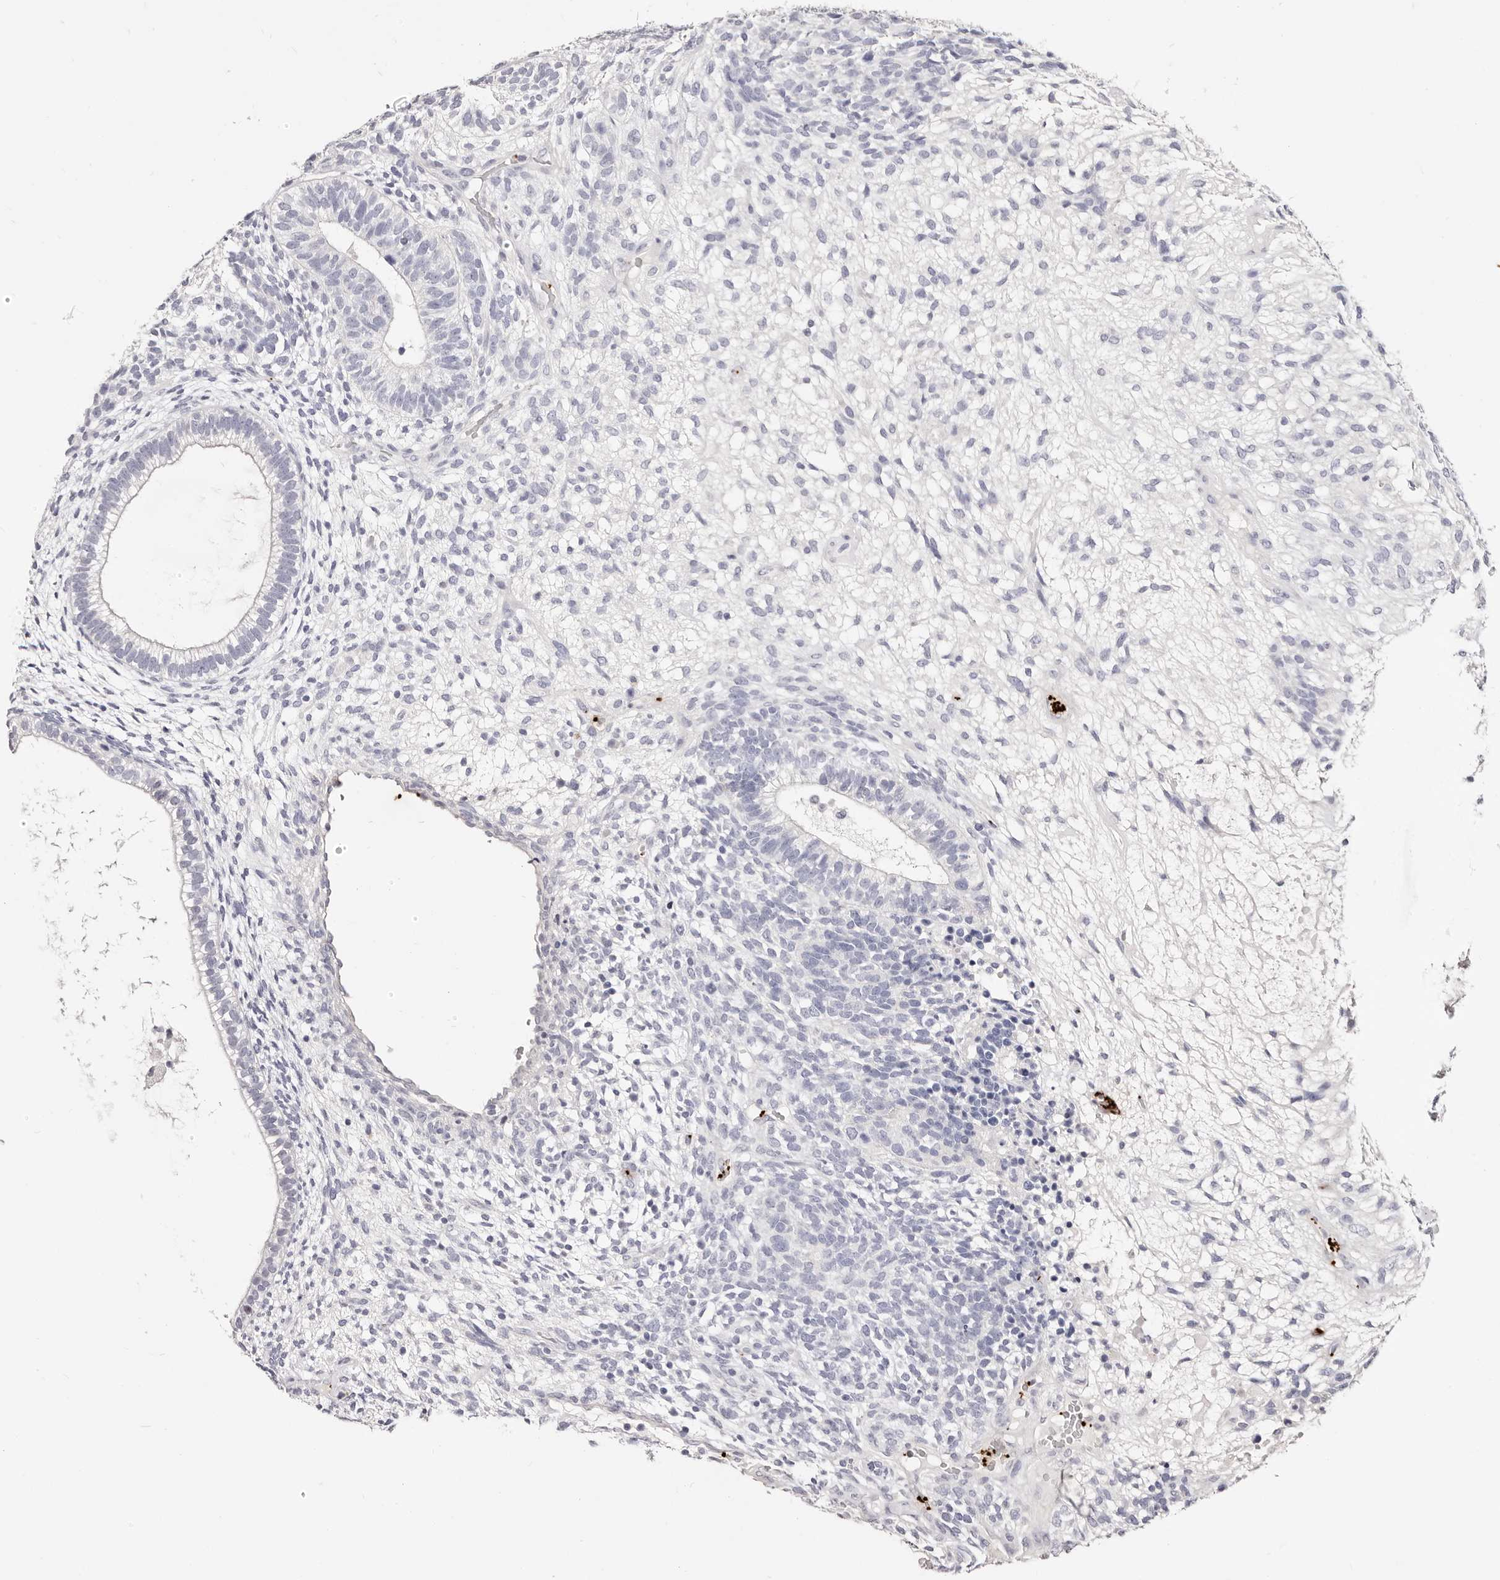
{"staining": {"intensity": "negative", "quantity": "none", "location": "none"}, "tissue": "testis cancer", "cell_type": "Tumor cells", "image_type": "cancer", "snomed": [{"axis": "morphology", "description": "Seminoma, NOS"}, {"axis": "morphology", "description": "Carcinoma, Embryonal, NOS"}, {"axis": "topography", "description": "Testis"}], "caption": "This is a photomicrograph of IHC staining of testis cancer, which shows no positivity in tumor cells. (DAB (3,3'-diaminobenzidine) immunohistochemistry, high magnification).", "gene": "PF4", "patient": {"sex": "male", "age": 28}}